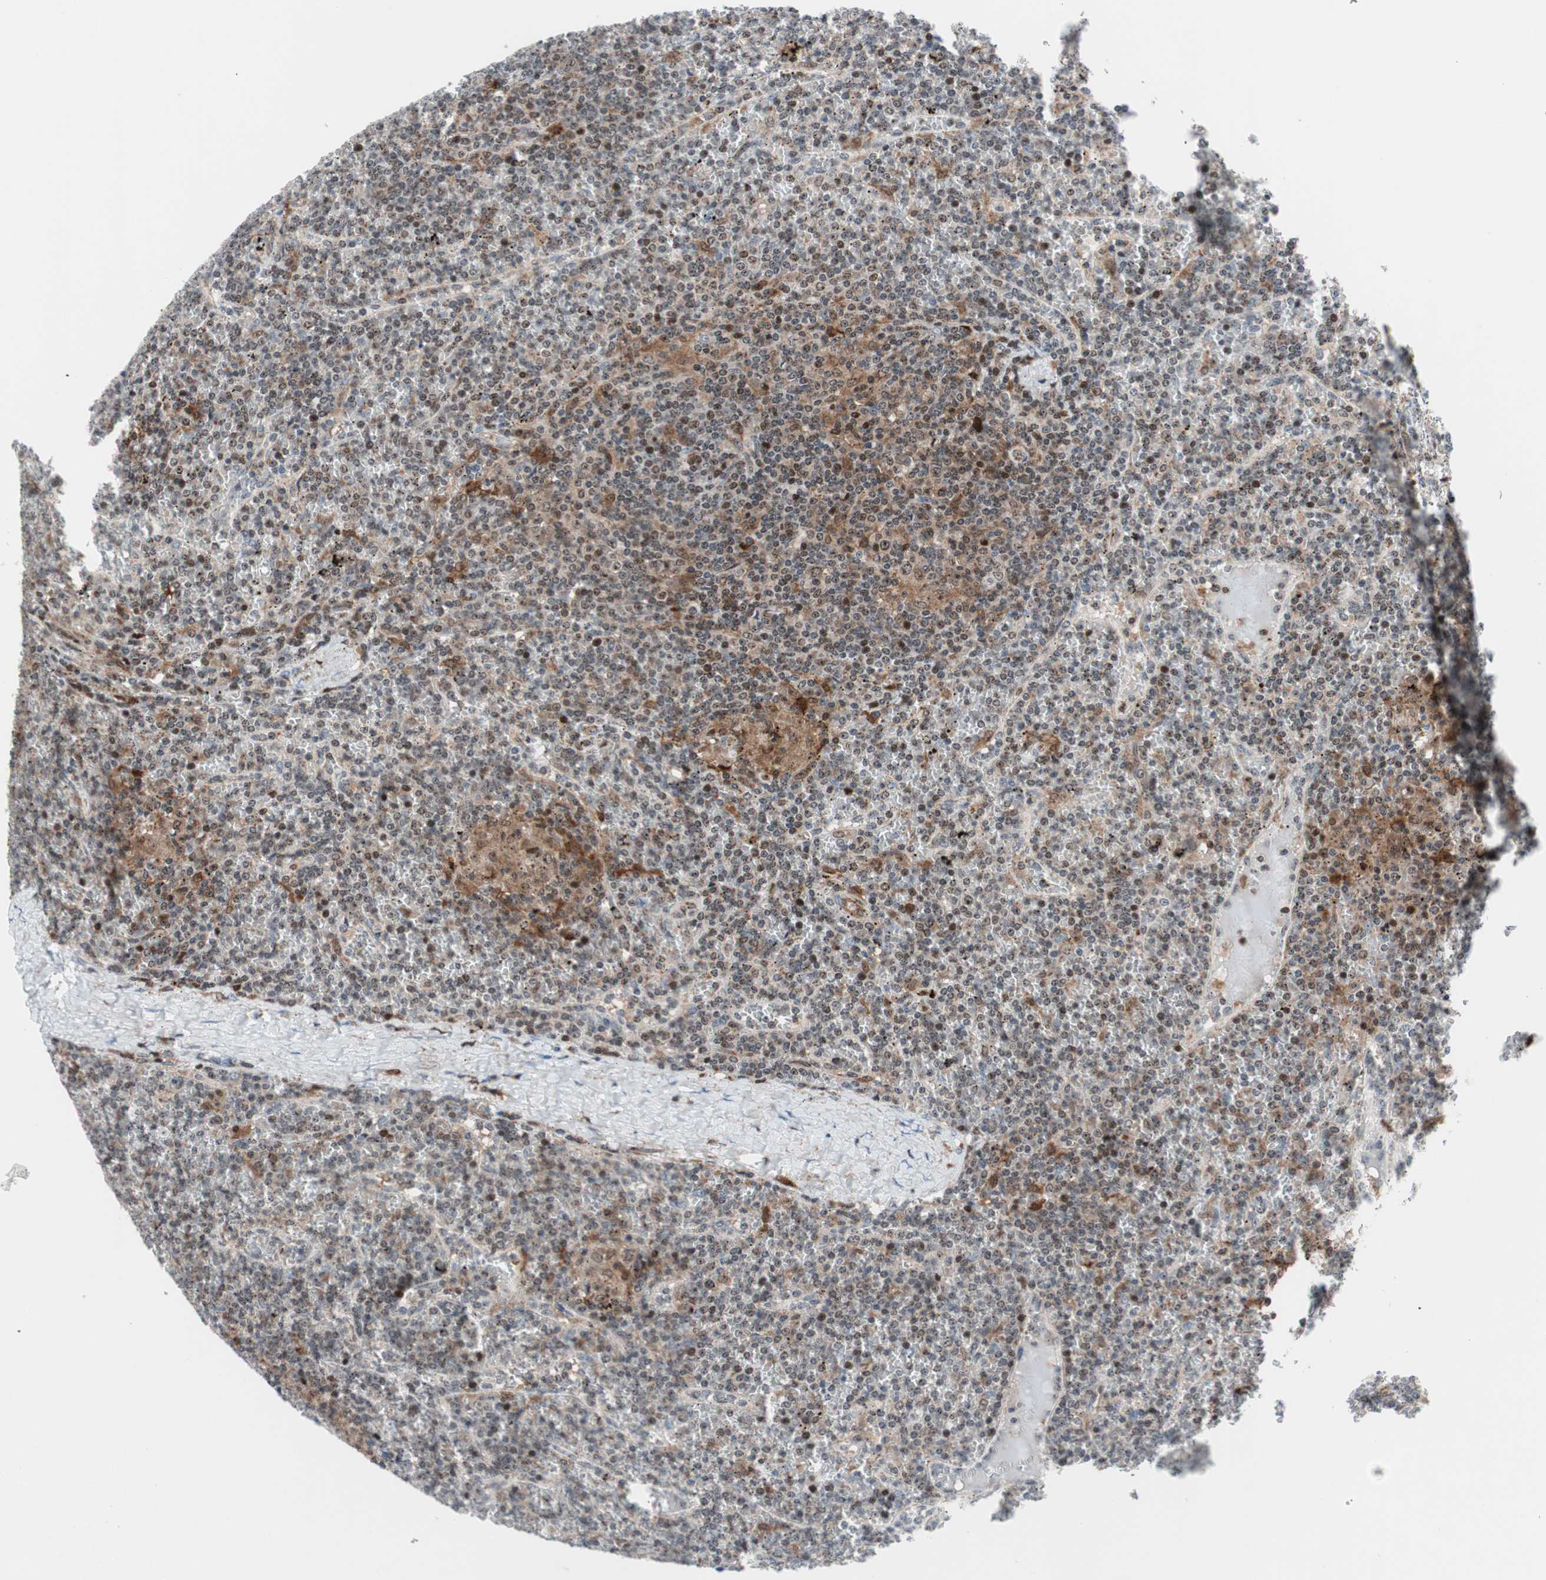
{"staining": {"intensity": "moderate", "quantity": "25%-75%", "location": "cytoplasmic/membranous,nuclear"}, "tissue": "lymphoma", "cell_type": "Tumor cells", "image_type": "cancer", "snomed": [{"axis": "morphology", "description": "Malignant lymphoma, non-Hodgkin's type, Low grade"}, {"axis": "topography", "description": "Spleen"}], "caption": "Approximately 25%-75% of tumor cells in human lymphoma demonstrate moderate cytoplasmic/membranous and nuclear protein staining as visualized by brown immunohistochemical staining.", "gene": "RGS10", "patient": {"sex": "female", "age": 19}}